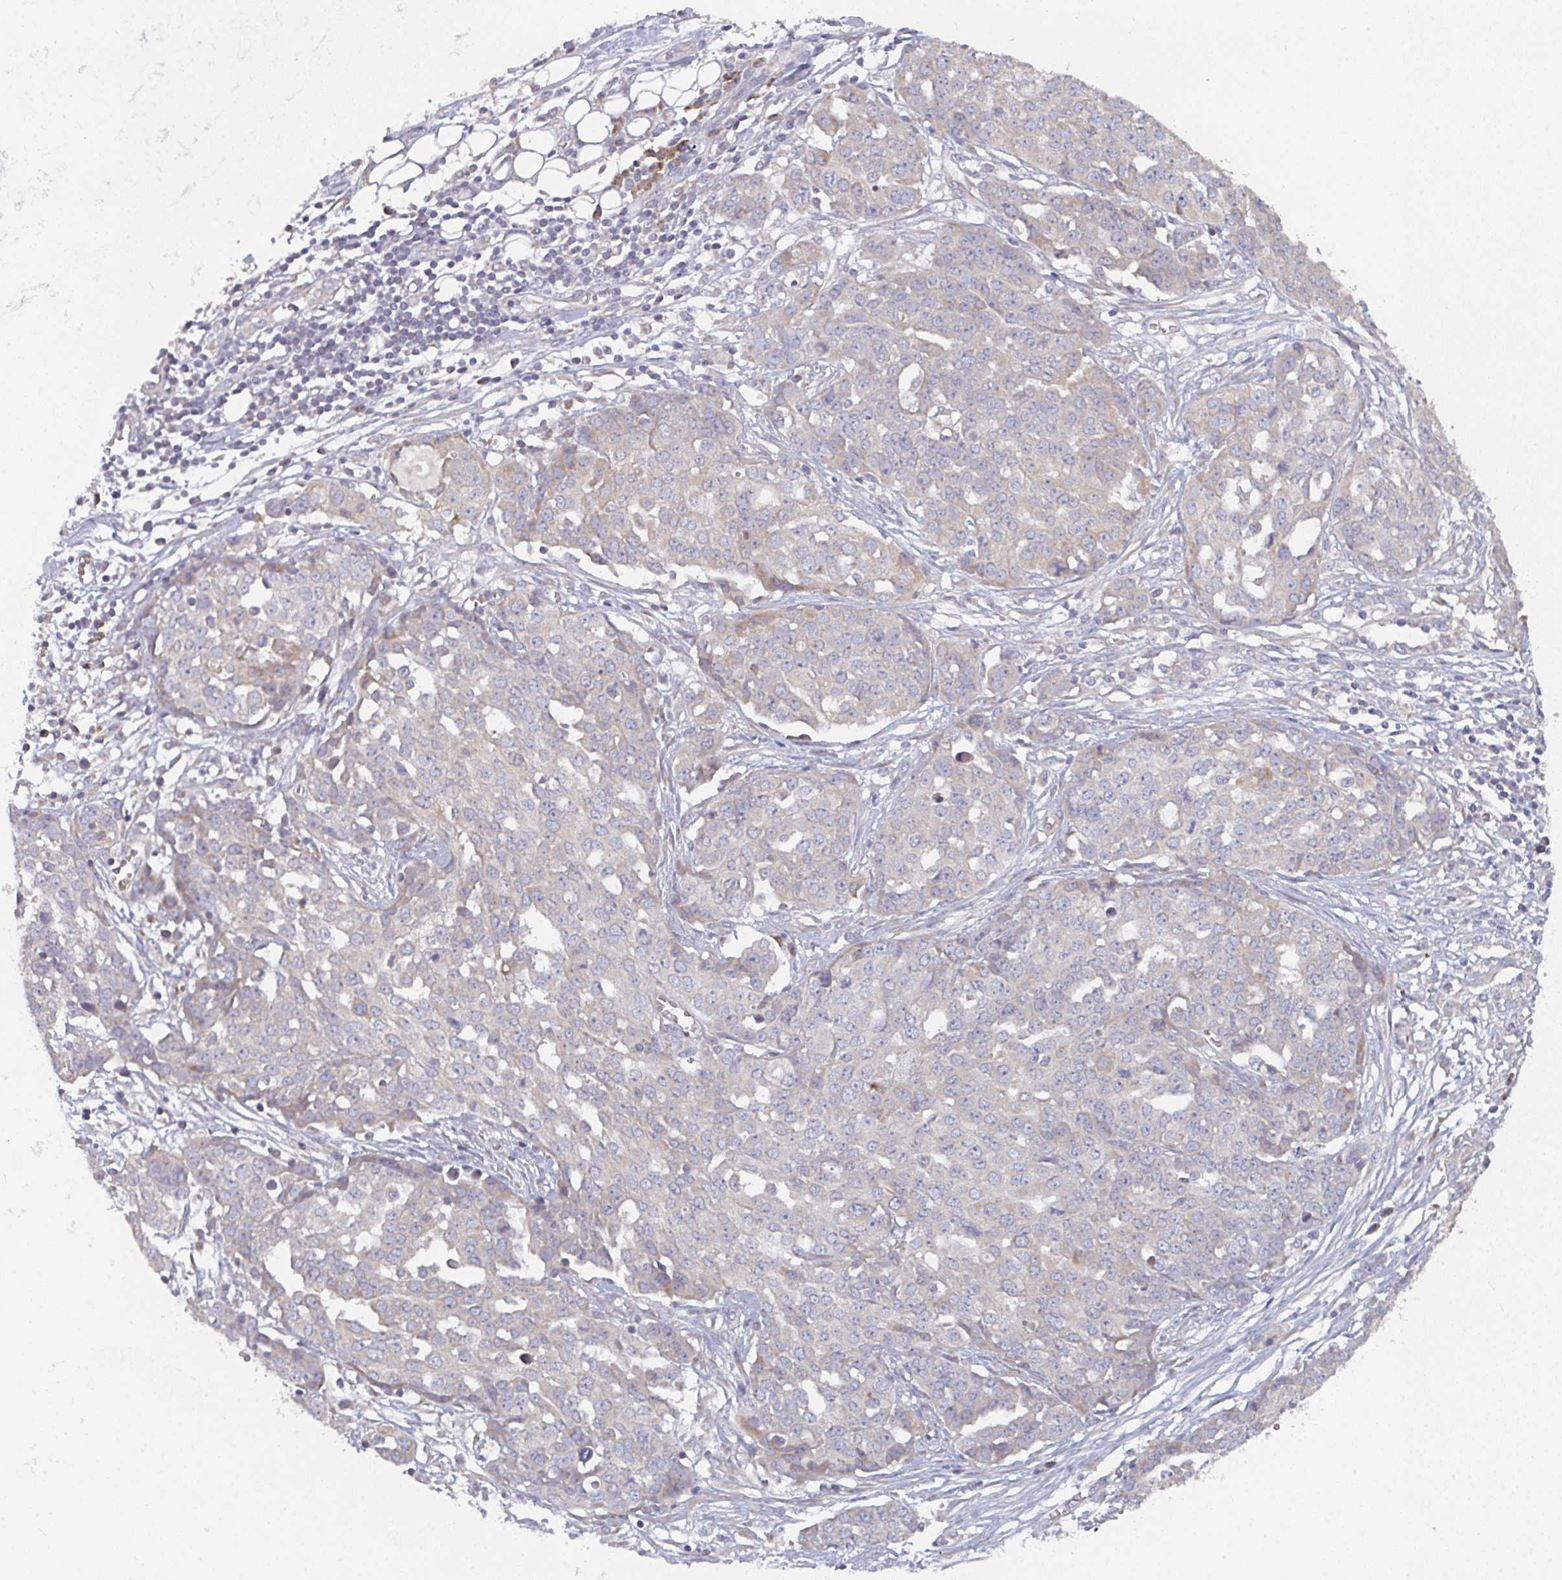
{"staining": {"intensity": "negative", "quantity": "none", "location": "none"}, "tissue": "ovarian cancer", "cell_type": "Tumor cells", "image_type": "cancer", "snomed": [{"axis": "morphology", "description": "Cystadenocarcinoma, serous, NOS"}, {"axis": "topography", "description": "Soft tissue"}, {"axis": "topography", "description": "Ovary"}], "caption": "IHC of ovarian cancer (serous cystadenocarcinoma) shows no expression in tumor cells.", "gene": "ELOVL1", "patient": {"sex": "female", "age": 57}}